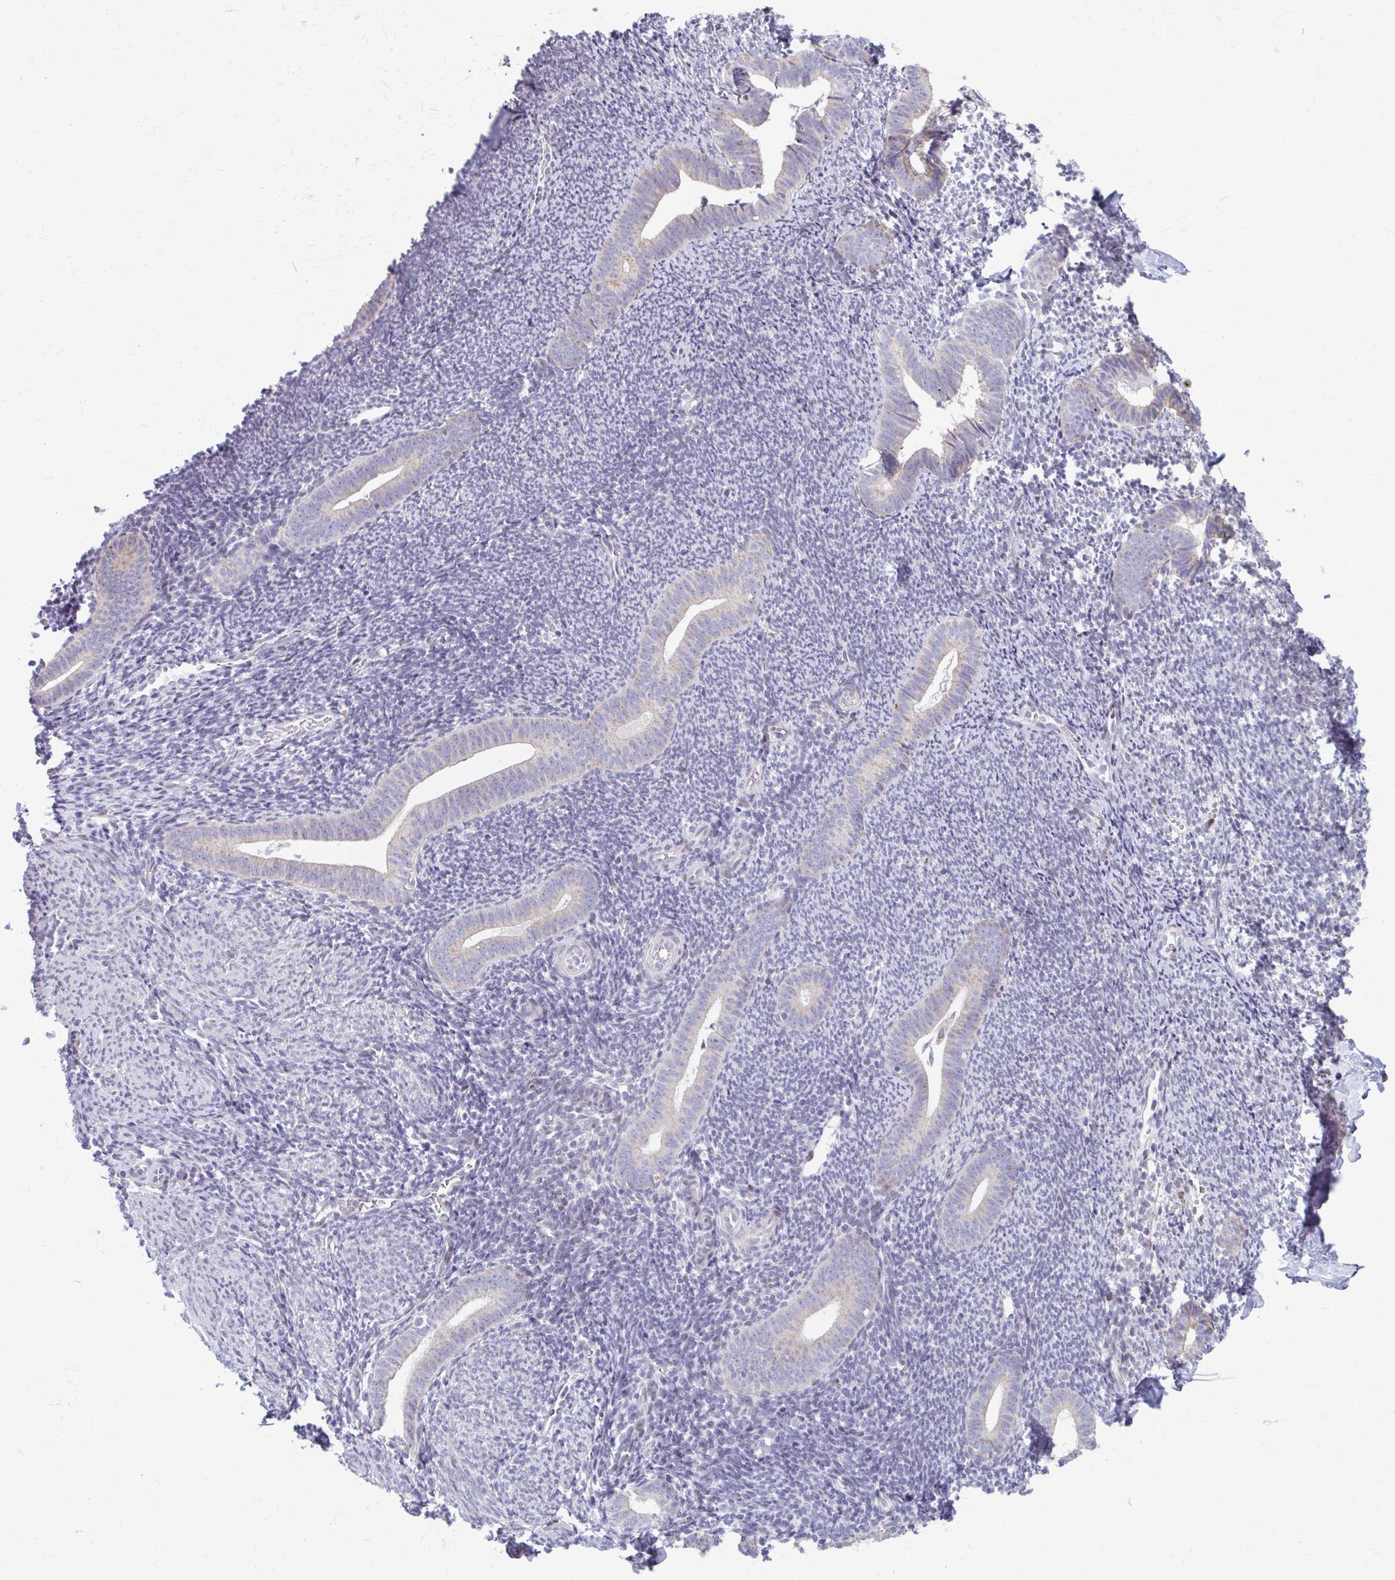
{"staining": {"intensity": "negative", "quantity": "none", "location": "none"}, "tissue": "endometrium", "cell_type": "Cells in endometrial stroma", "image_type": "normal", "snomed": [{"axis": "morphology", "description": "Normal tissue, NOS"}, {"axis": "topography", "description": "Endometrium"}], "caption": "Immunohistochemistry micrograph of benign human endometrium stained for a protein (brown), which reveals no staining in cells in endometrial stroma.", "gene": "BEAN1", "patient": {"sex": "female", "age": 39}}